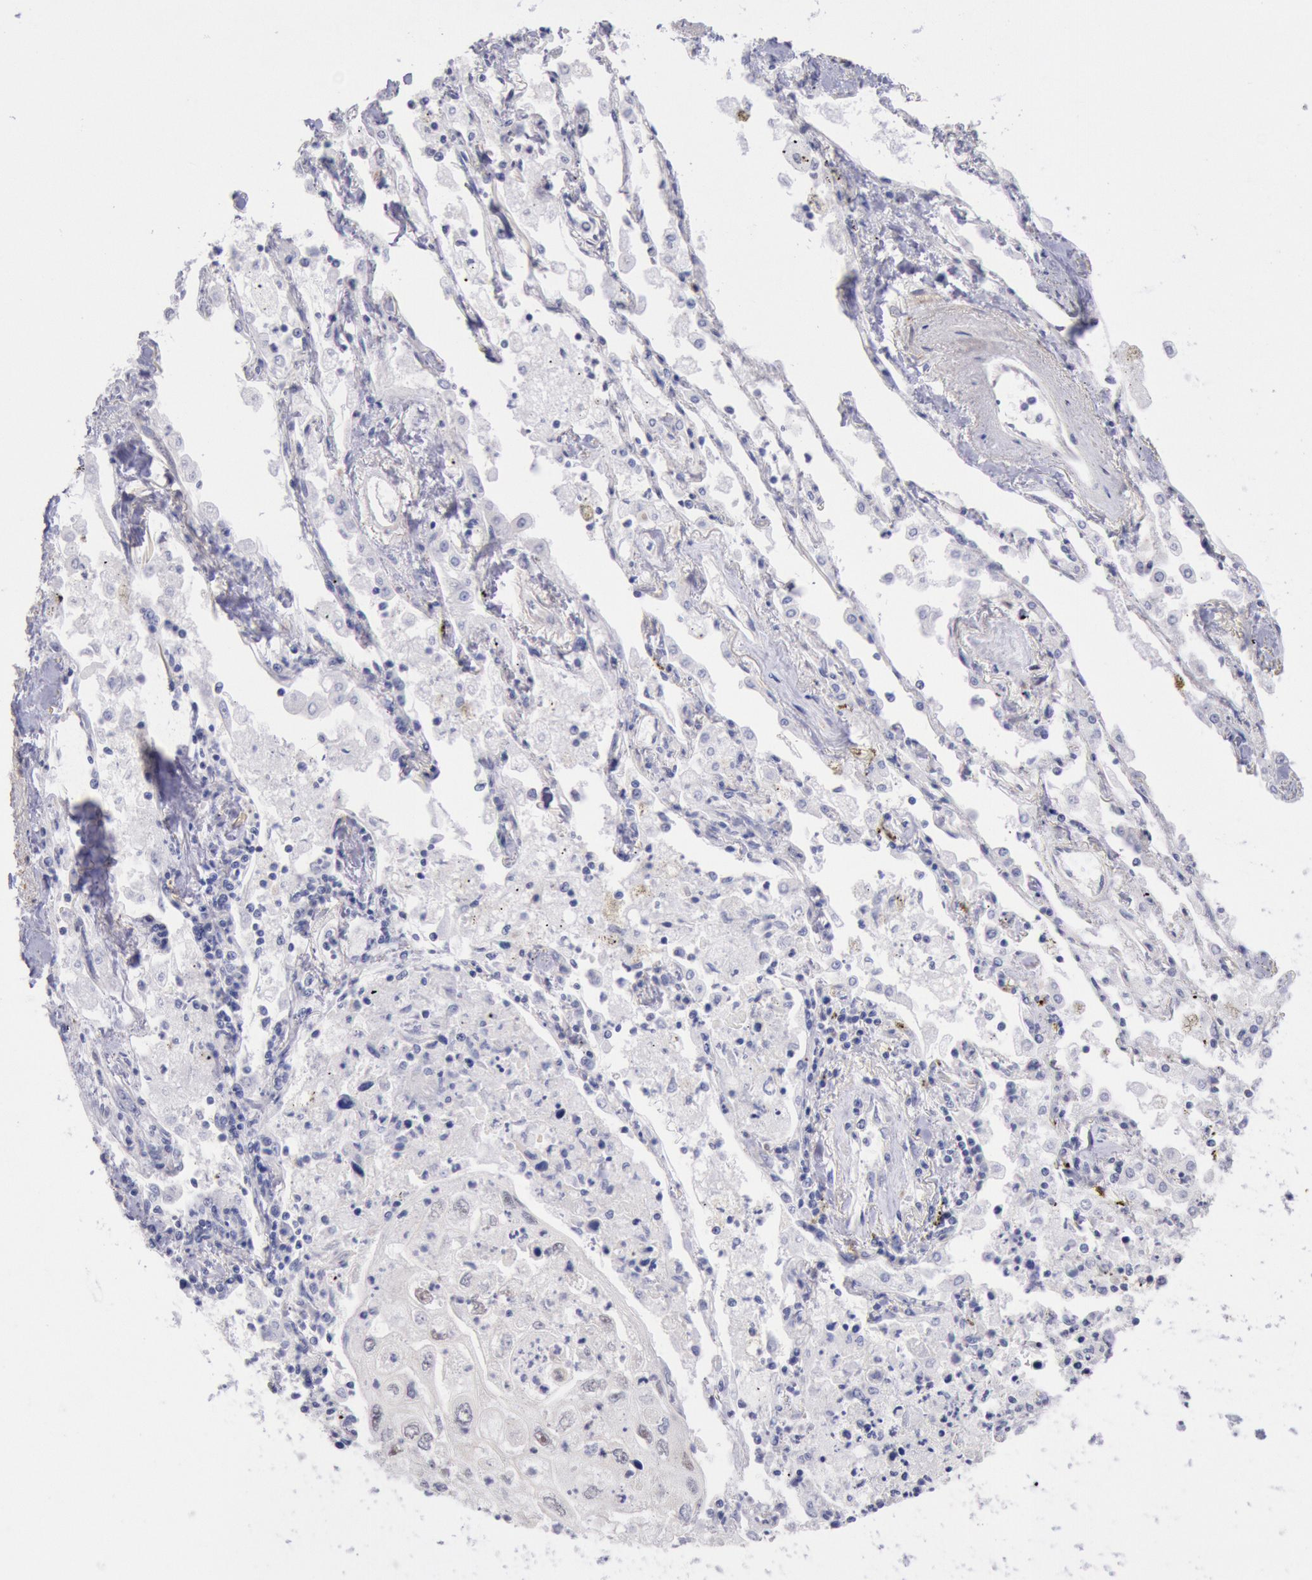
{"staining": {"intensity": "negative", "quantity": "none", "location": "none"}, "tissue": "lung cancer", "cell_type": "Tumor cells", "image_type": "cancer", "snomed": [{"axis": "morphology", "description": "Squamous cell carcinoma, NOS"}, {"axis": "topography", "description": "Lung"}], "caption": "An image of lung squamous cell carcinoma stained for a protein exhibits no brown staining in tumor cells.", "gene": "RPS6KA5", "patient": {"sex": "male", "age": 75}}